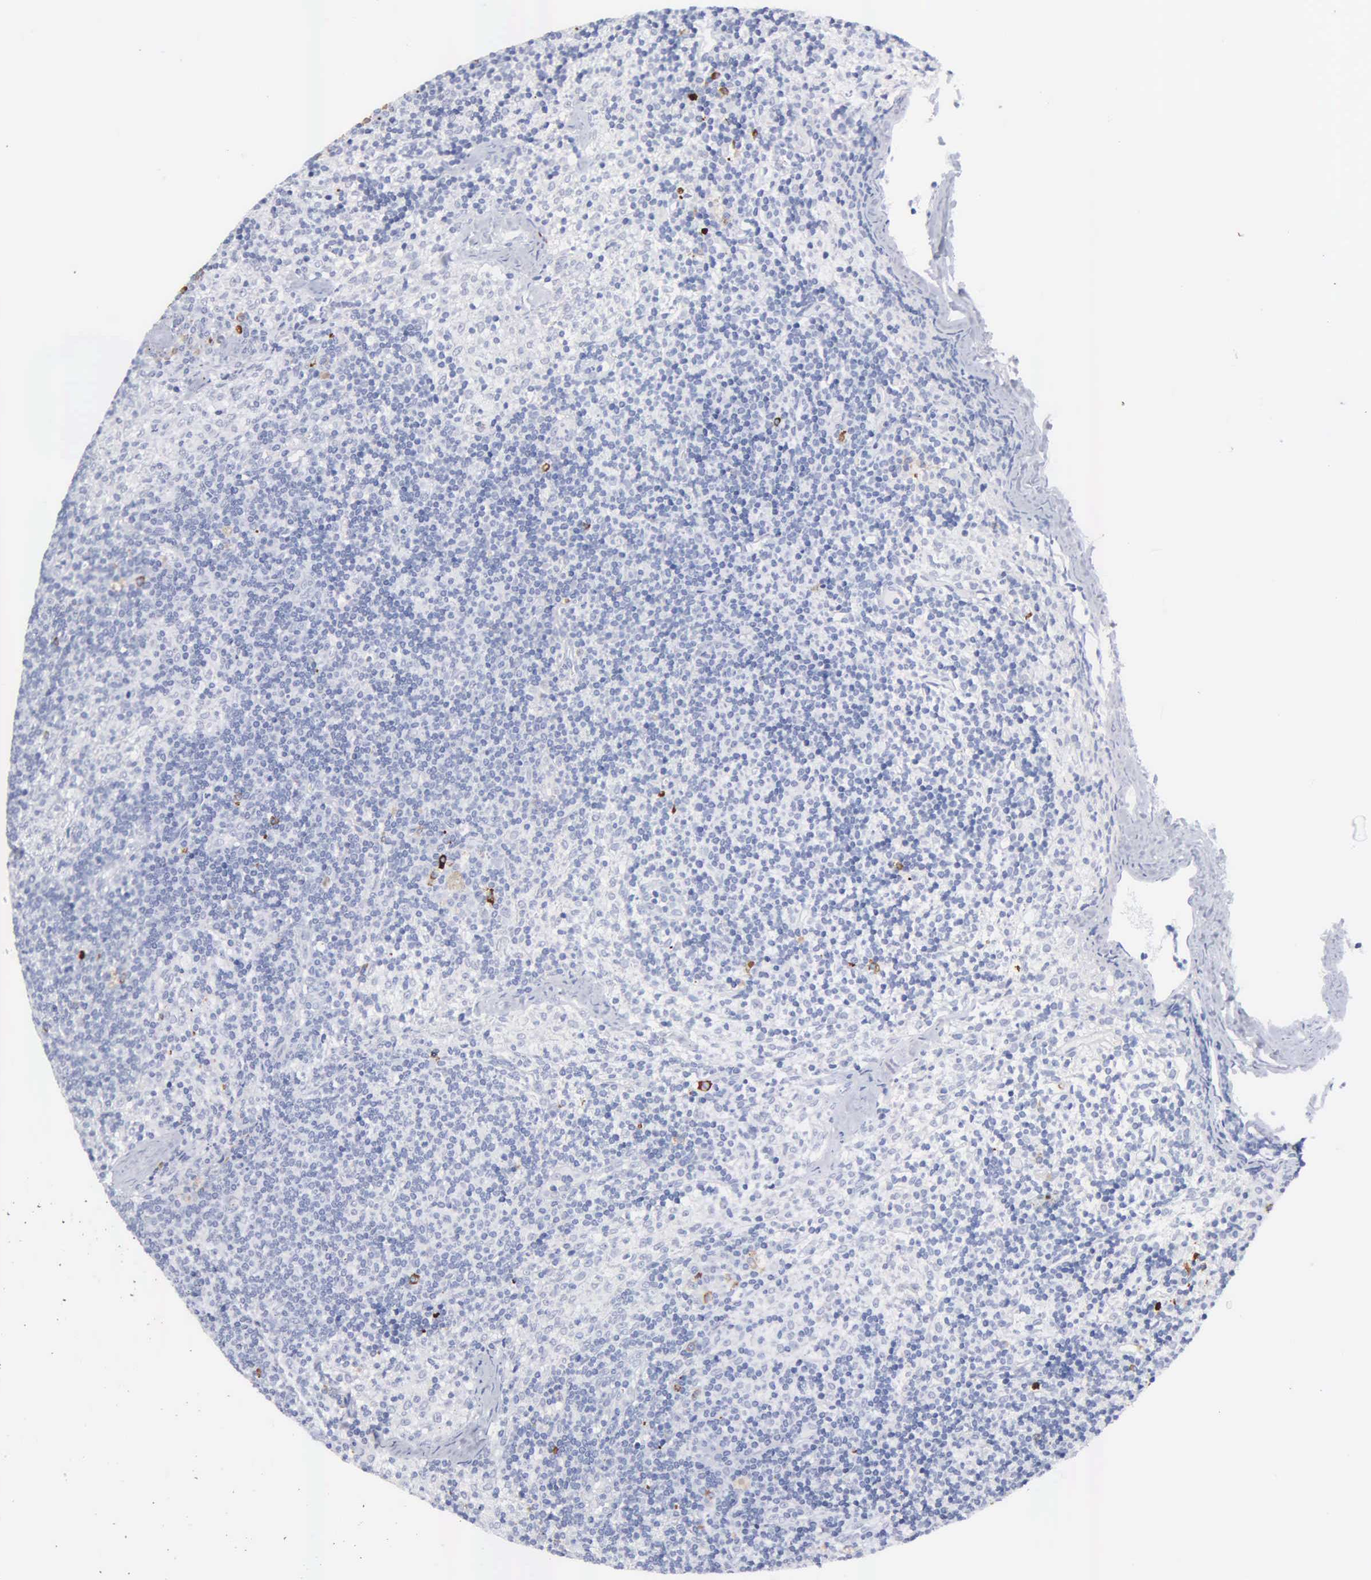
{"staining": {"intensity": "negative", "quantity": "none", "location": "none"}, "tissue": "lymph node", "cell_type": "Germinal center cells", "image_type": "normal", "snomed": [{"axis": "morphology", "description": "Normal tissue, NOS"}, {"axis": "topography", "description": "Lymph node"}], "caption": "A histopathology image of human lymph node is negative for staining in germinal center cells. (DAB (3,3'-diaminobenzidine) IHC with hematoxylin counter stain).", "gene": "ASPHD2", "patient": {"sex": "female", "age": 35}}